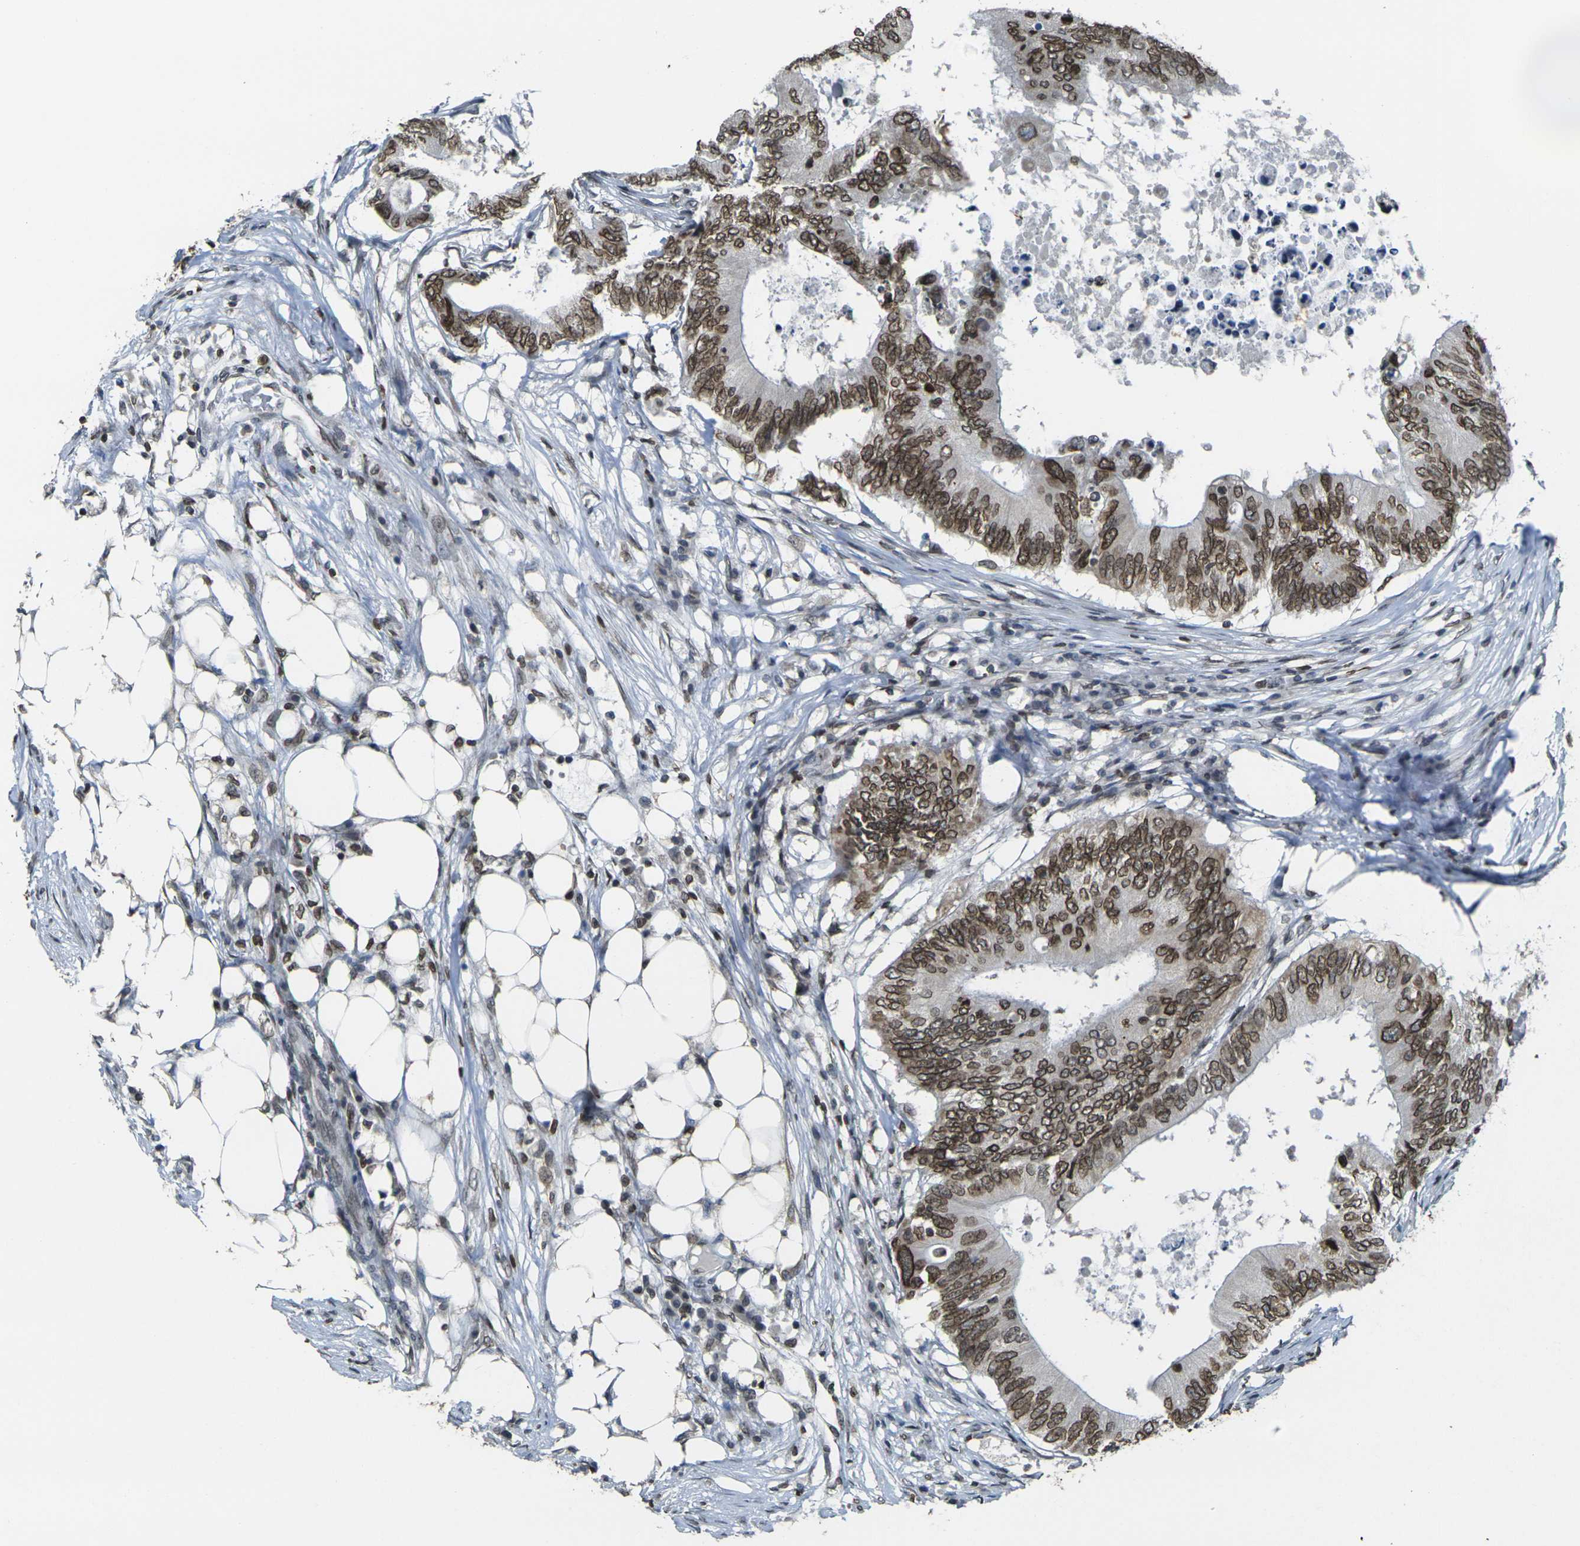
{"staining": {"intensity": "strong", "quantity": ">75%", "location": "cytoplasmic/membranous,nuclear"}, "tissue": "colorectal cancer", "cell_type": "Tumor cells", "image_type": "cancer", "snomed": [{"axis": "morphology", "description": "Adenocarcinoma, NOS"}, {"axis": "topography", "description": "Colon"}], "caption": "A high amount of strong cytoplasmic/membranous and nuclear positivity is appreciated in about >75% of tumor cells in colorectal adenocarcinoma tissue.", "gene": "BRDT", "patient": {"sex": "male", "age": 71}}